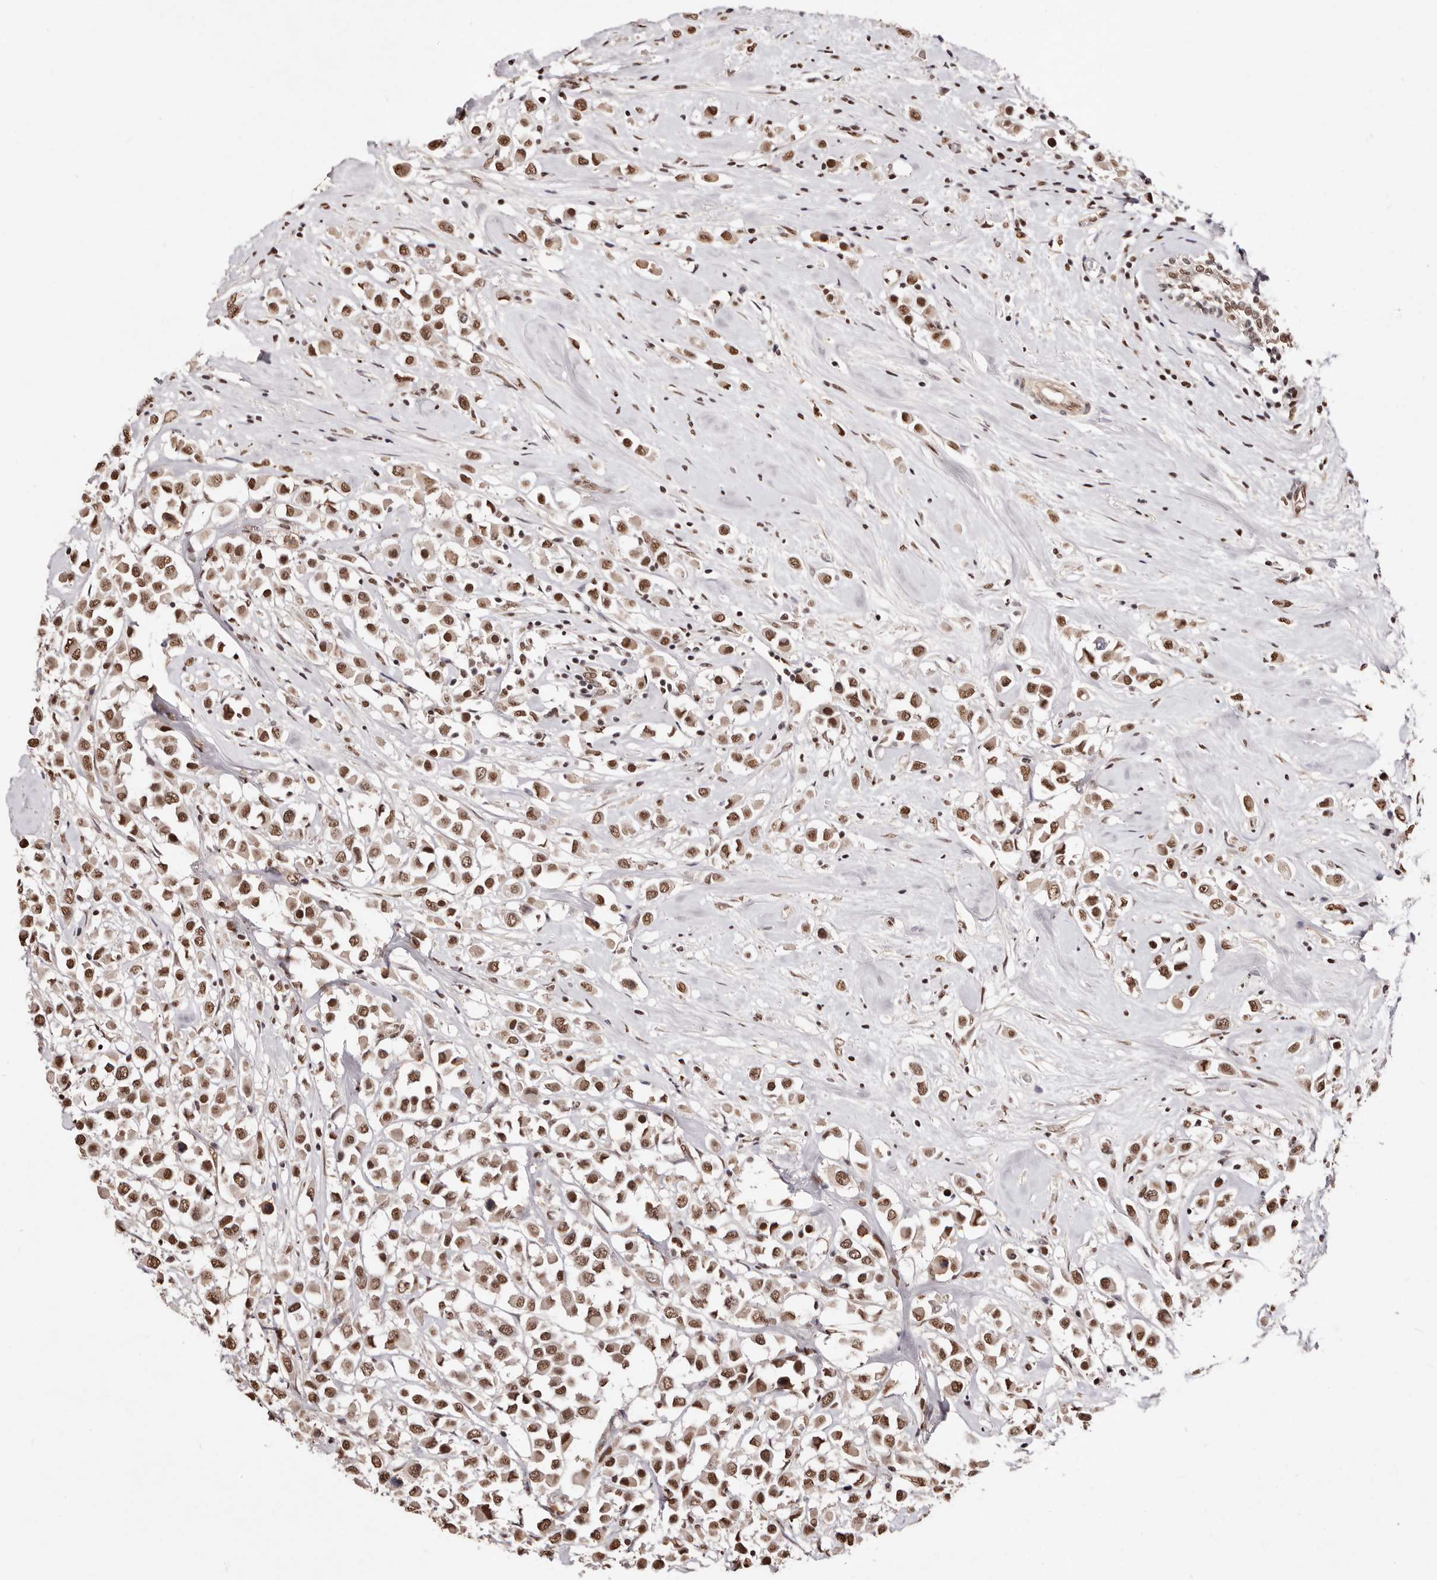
{"staining": {"intensity": "moderate", "quantity": ">75%", "location": "nuclear"}, "tissue": "breast cancer", "cell_type": "Tumor cells", "image_type": "cancer", "snomed": [{"axis": "morphology", "description": "Duct carcinoma"}, {"axis": "topography", "description": "Breast"}], "caption": "Human breast cancer stained with a protein marker displays moderate staining in tumor cells.", "gene": "BICRAL", "patient": {"sex": "female", "age": 61}}